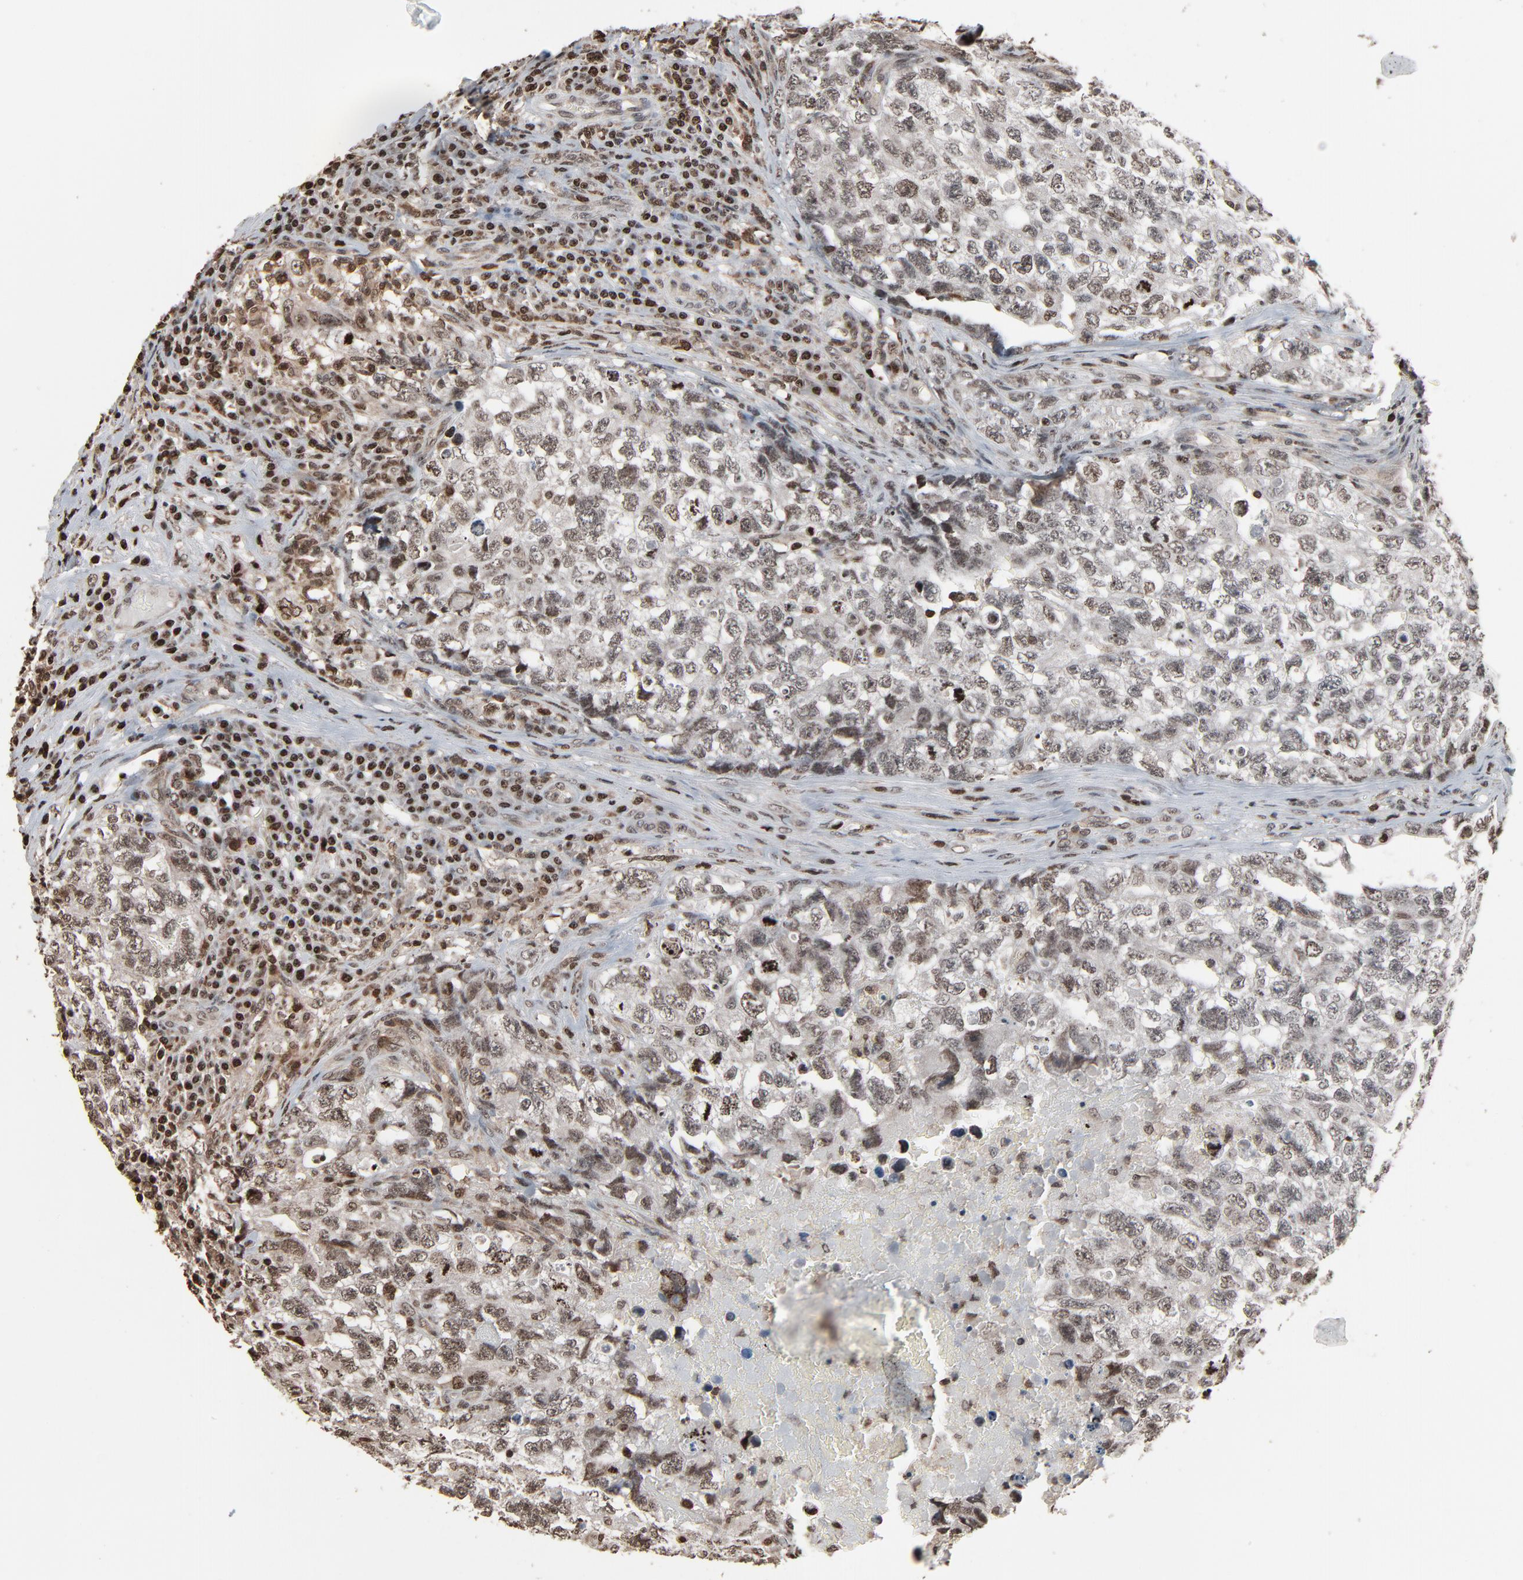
{"staining": {"intensity": "moderate", "quantity": ">75%", "location": "nuclear"}, "tissue": "testis cancer", "cell_type": "Tumor cells", "image_type": "cancer", "snomed": [{"axis": "morphology", "description": "Carcinoma, Embryonal, NOS"}, {"axis": "topography", "description": "Testis"}], "caption": "Immunohistochemical staining of testis embryonal carcinoma reveals medium levels of moderate nuclear expression in approximately >75% of tumor cells. (DAB (3,3'-diaminobenzidine) IHC, brown staining for protein, blue staining for nuclei).", "gene": "RPS6KA3", "patient": {"sex": "male", "age": 31}}